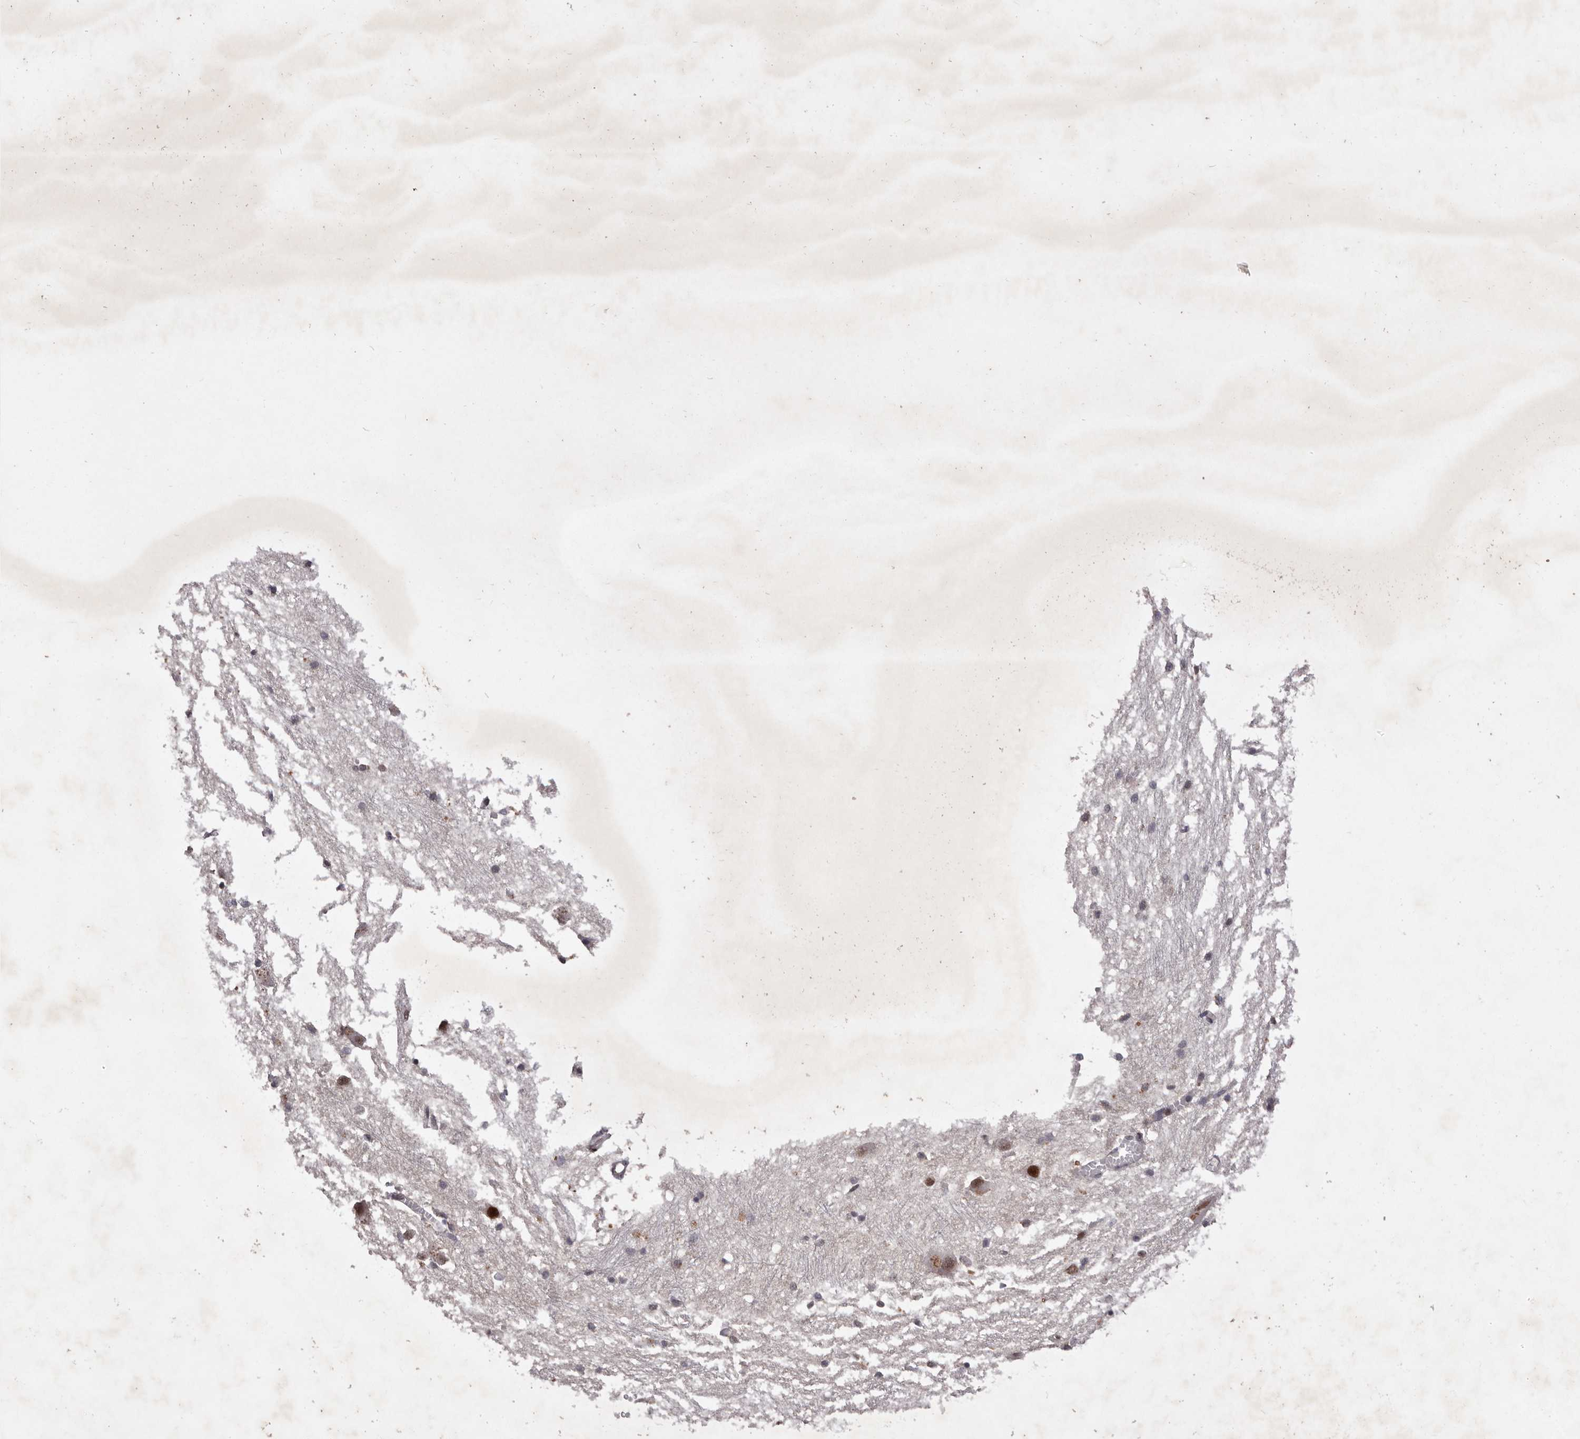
{"staining": {"intensity": "moderate", "quantity": "<25%", "location": "nuclear"}, "tissue": "caudate", "cell_type": "Glial cells", "image_type": "normal", "snomed": [{"axis": "morphology", "description": "Normal tissue, NOS"}, {"axis": "topography", "description": "Lateral ventricle wall"}], "caption": "Immunohistochemistry (IHC) image of benign caudate stained for a protein (brown), which demonstrates low levels of moderate nuclear staining in about <25% of glial cells.", "gene": "FBXO5", "patient": {"sex": "male", "age": 37}}